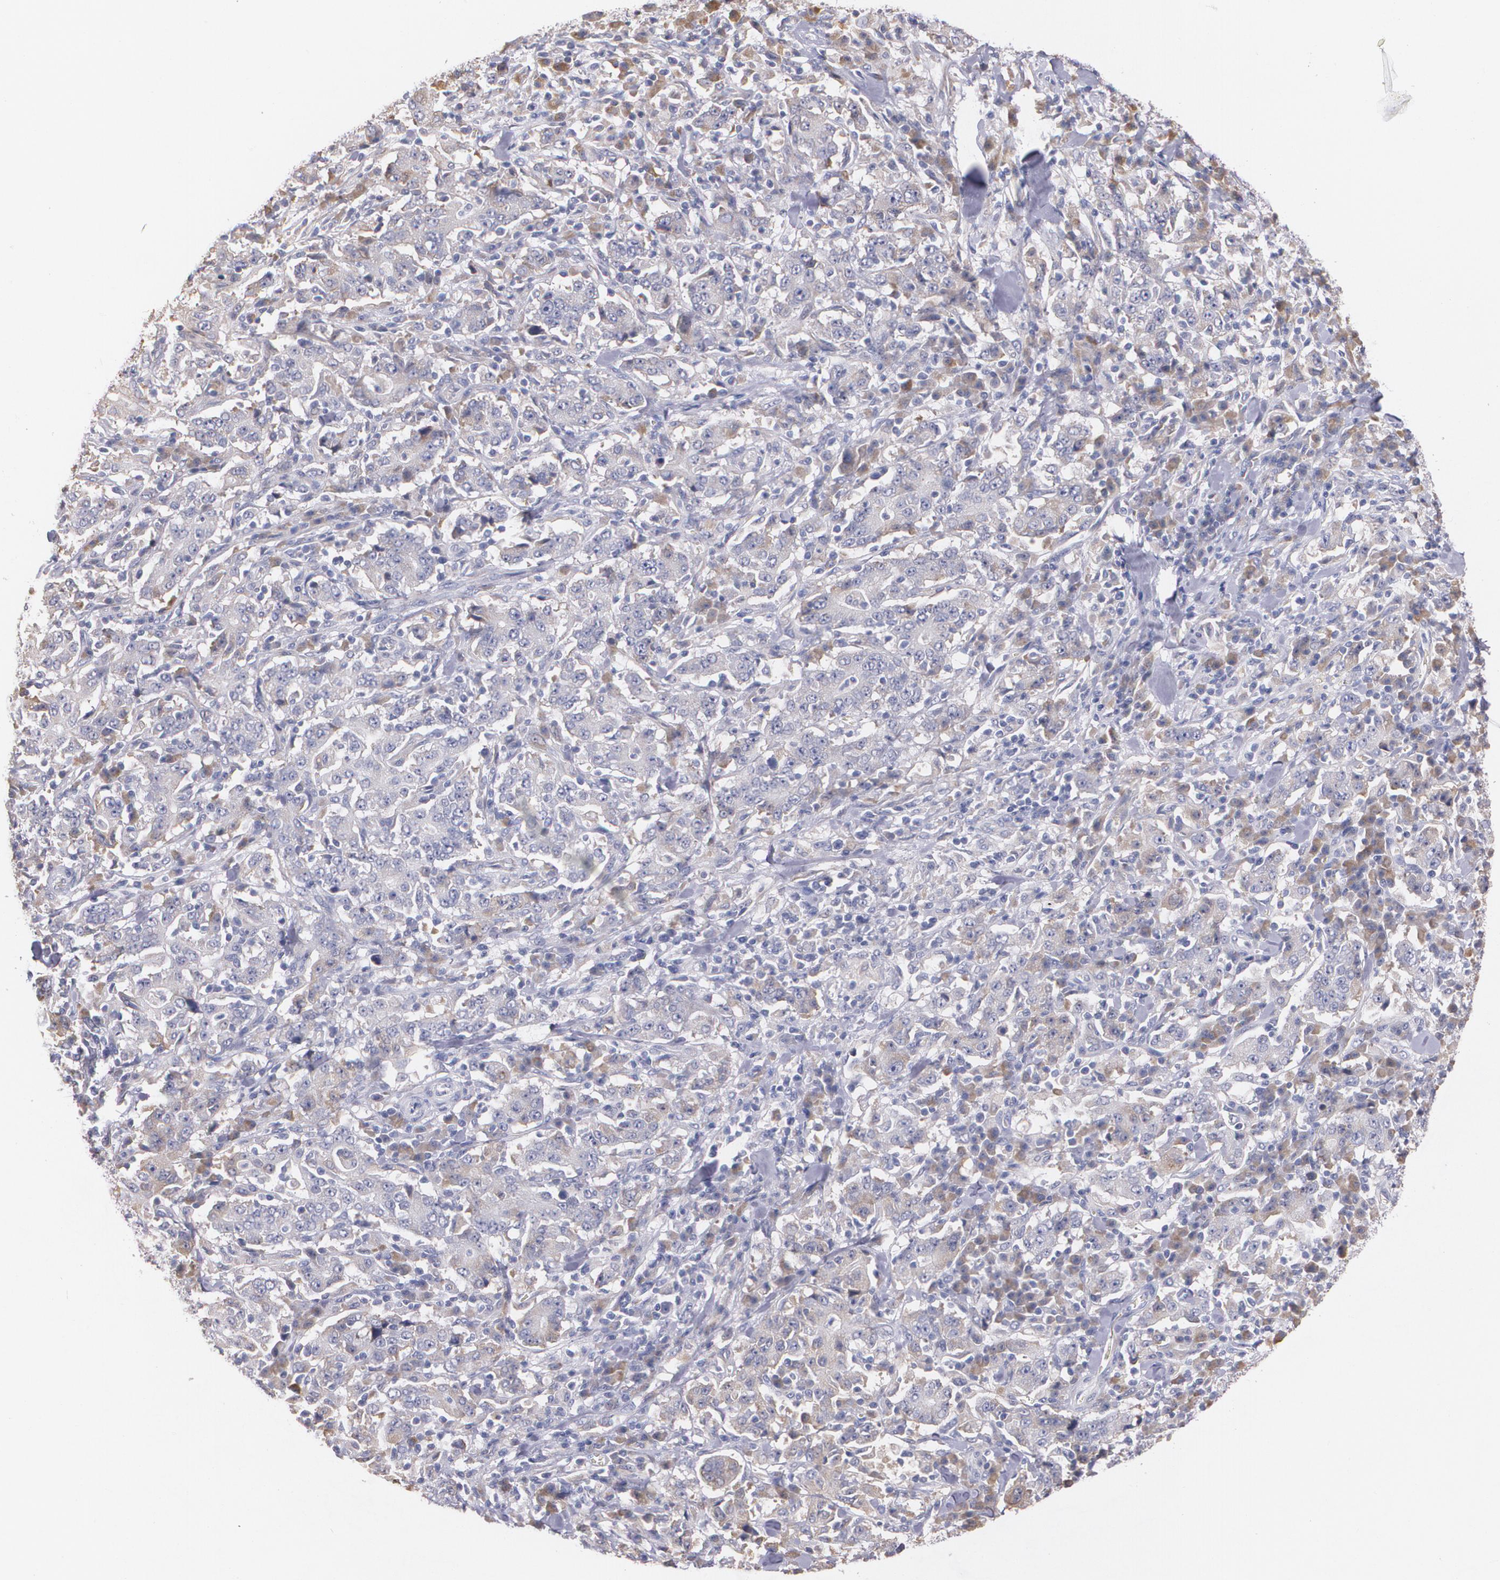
{"staining": {"intensity": "moderate", "quantity": "25%-75%", "location": "cytoplasmic/membranous"}, "tissue": "stomach cancer", "cell_type": "Tumor cells", "image_type": "cancer", "snomed": [{"axis": "morphology", "description": "Normal tissue, NOS"}, {"axis": "morphology", "description": "Adenocarcinoma, NOS"}, {"axis": "topography", "description": "Stomach, upper"}, {"axis": "topography", "description": "Stomach"}], "caption": "A medium amount of moderate cytoplasmic/membranous expression is present in about 25%-75% of tumor cells in stomach adenocarcinoma tissue.", "gene": "AMBP", "patient": {"sex": "male", "age": 59}}